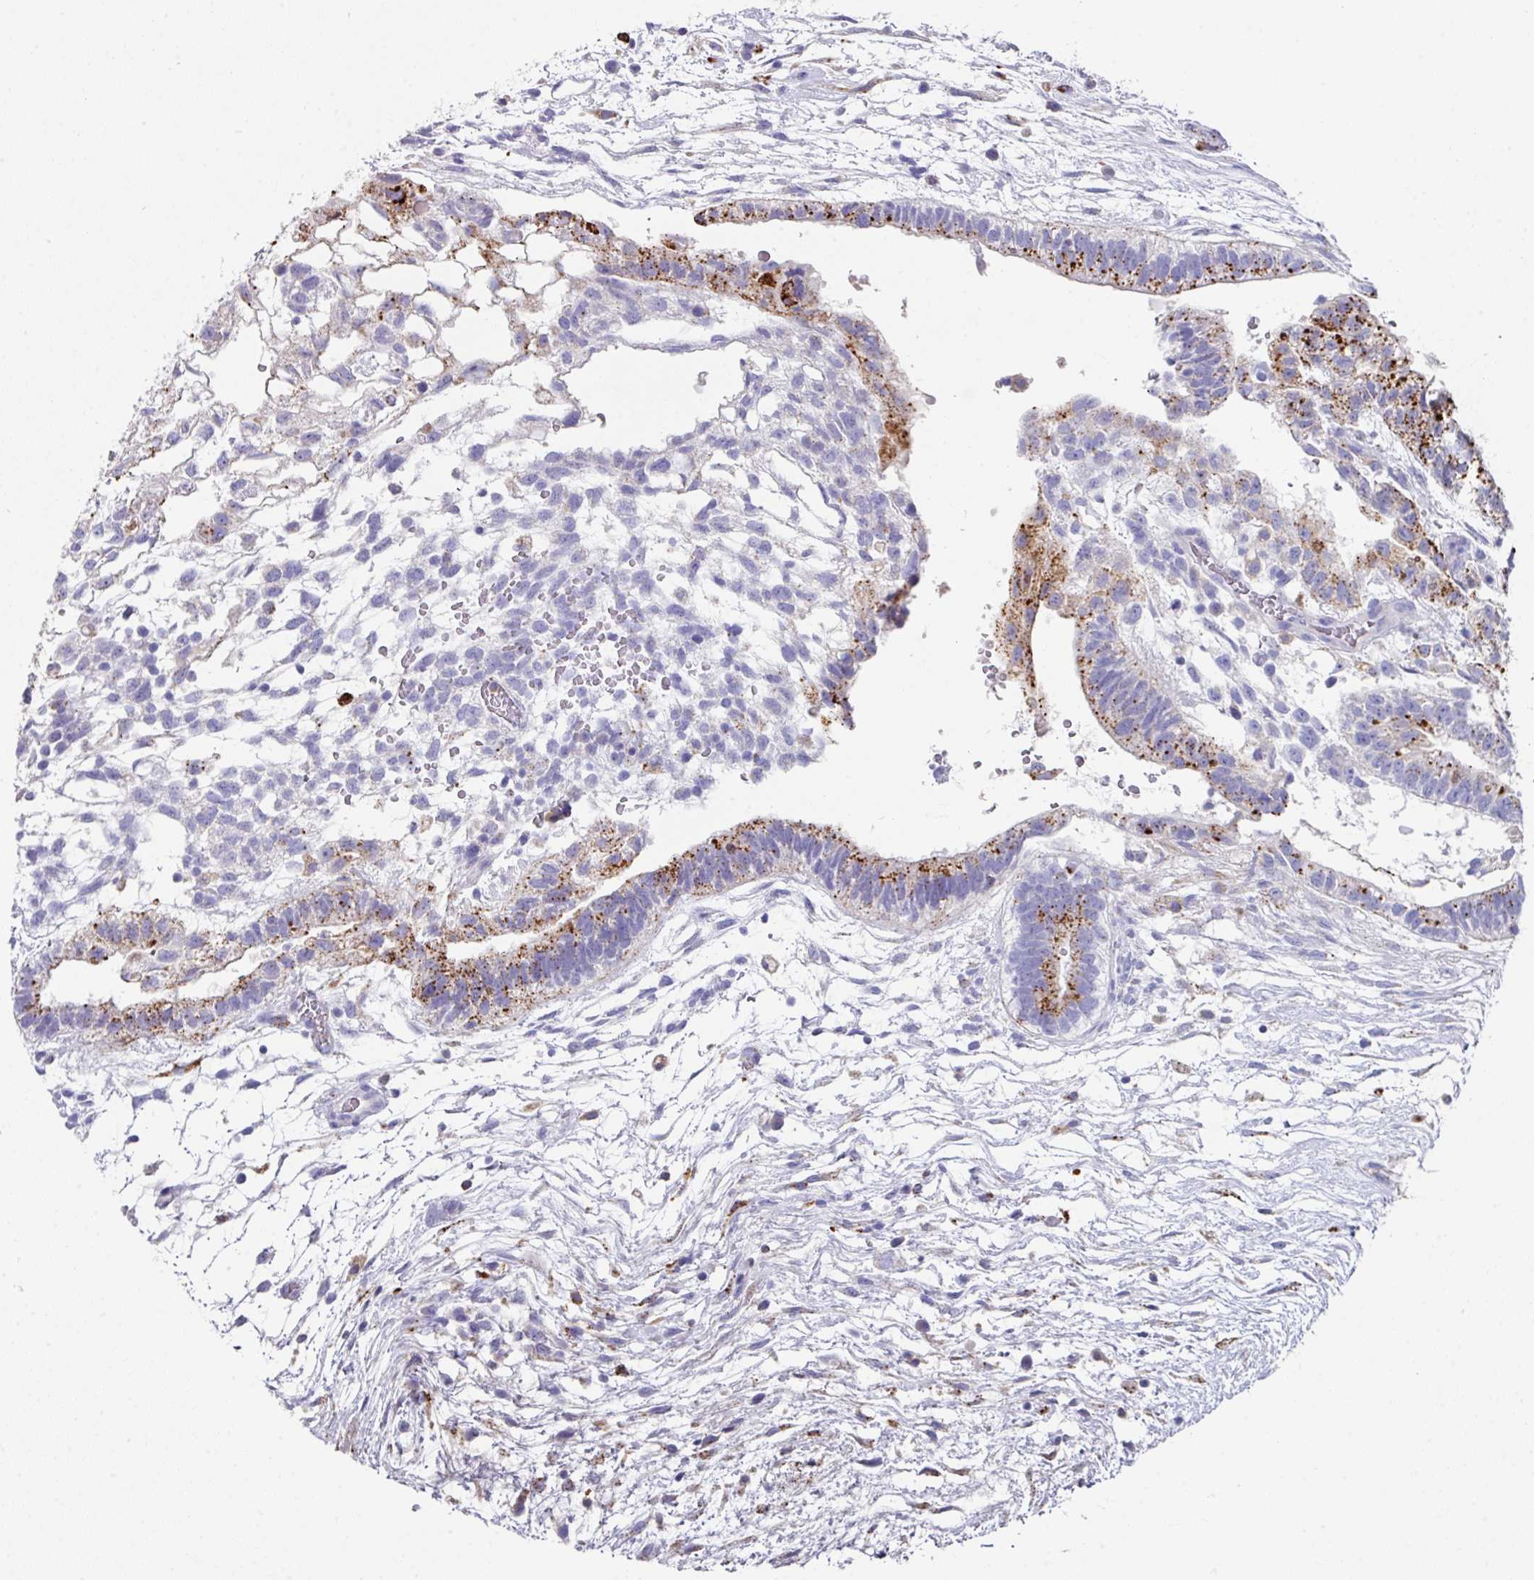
{"staining": {"intensity": "strong", "quantity": "25%-75%", "location": "cytoplasmic/membranous"}, "tissue": "testis cancer", "cell_type": "Tumor cells", "image_type": "cancer", "snomed": [{"axis": "morphology", "description": "Carcinoma, Embryonal, NOS"}, {"axis": "topography", "description": "Testis"}], "caption": "A high-resolution photomicrograph shows immunohistochemistry staining of testis cancer (embryonal carcinoma), which exhibits strong cytoplasmic/membranous positivity in approximately 25%-75% of tumor cells.", "gene": "CPVL", "patient": {"sex": "male", "age": 32}}